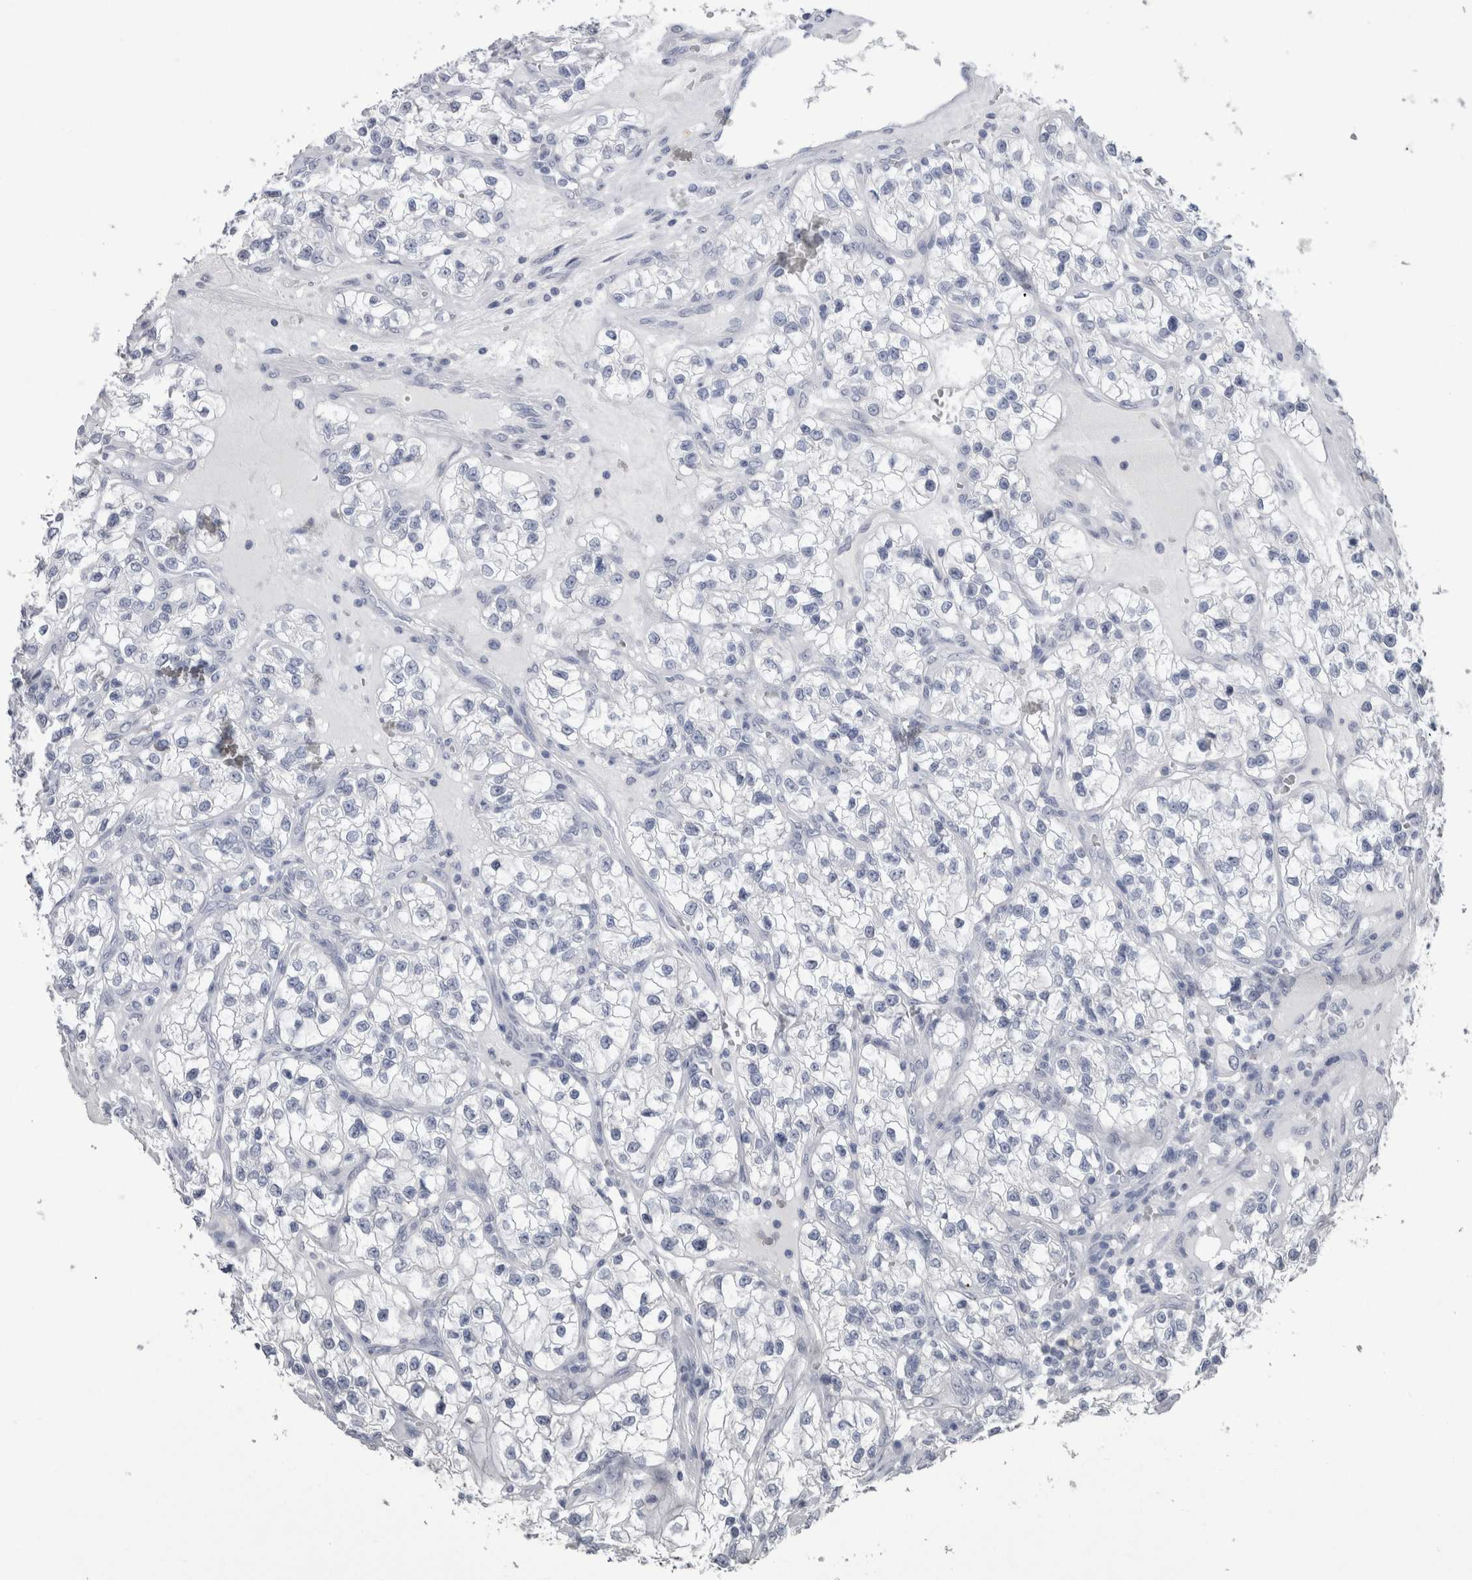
{"staining": {"intensity": "negative", "quantity": "none", "location": "none"}, "tissue": "renal cancer", "cell_type": "Tumor cells", "image_type": "cancer", "snomed": [{"axis": "morphology", "description": "Adenocarcinoma, NOS"}, {"axis": "topography", "description": "Kidney"}], "caption": "IHC of renal cancer displays no positivity in tumor cells.", "gene": "PTH", "patient": {"sex": "female", "age": 57}}